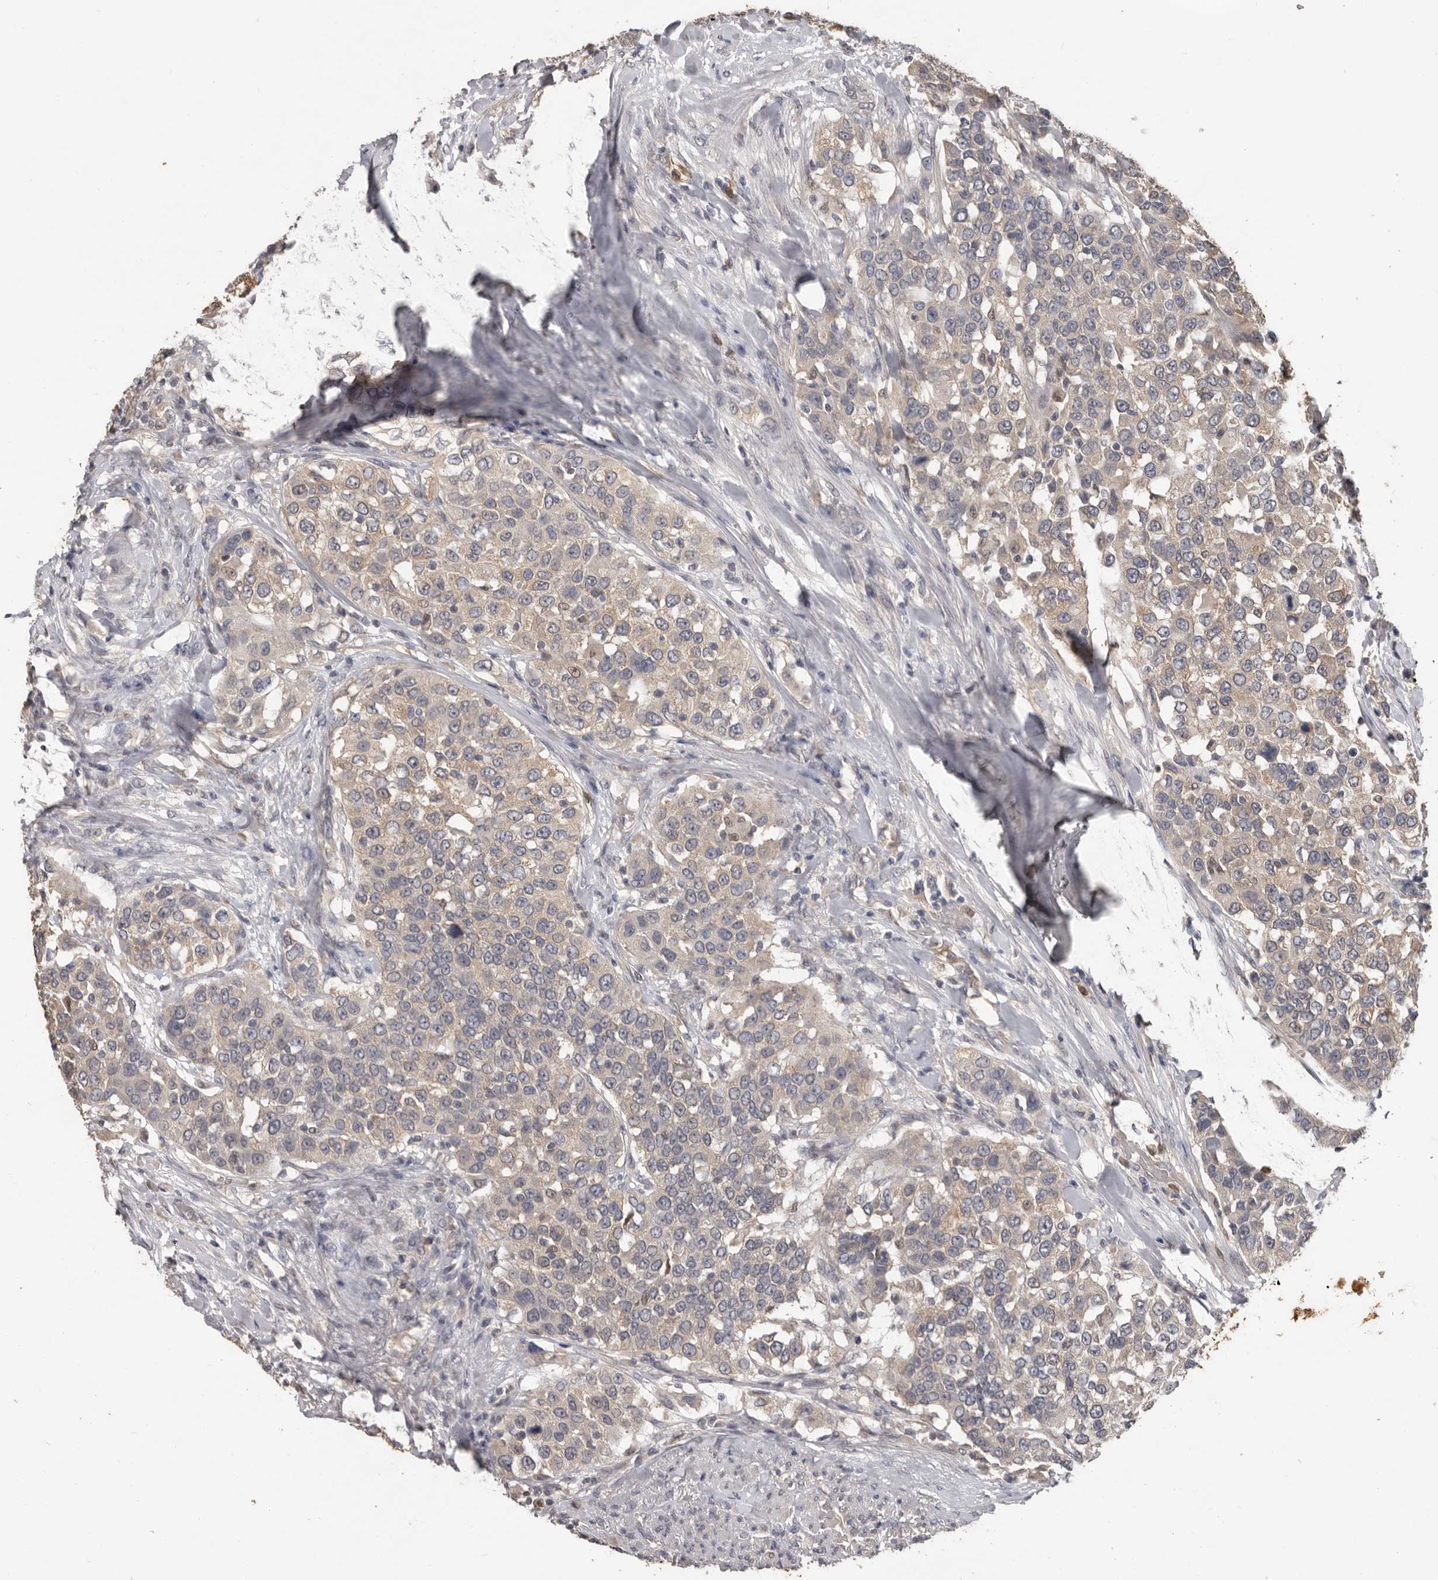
{"staining": {"intensity": "weak", "quantity": "25%-75%", "location": "cytoplasmic/membranous"}, "tissue": "urothelial cancer", "cell_type": "Tumor cells", "image_type": "cancer", "snomed": [{"axis": "morphology", "description": "Urothelial carcinoma, High grade"}, {"axis": "topography", "description": "Urinary bladder"}], "caption": "IHC (DAB (3,3'-diaminobenzidine)) staining of urothelial cancer displays weak cytoplasmic/membranous protein staining in about 25%-75% of tumor cells. Nuclei are stained in blue.", "gene": "MTF1", "patient": {"sex": "female", "age": 80}}